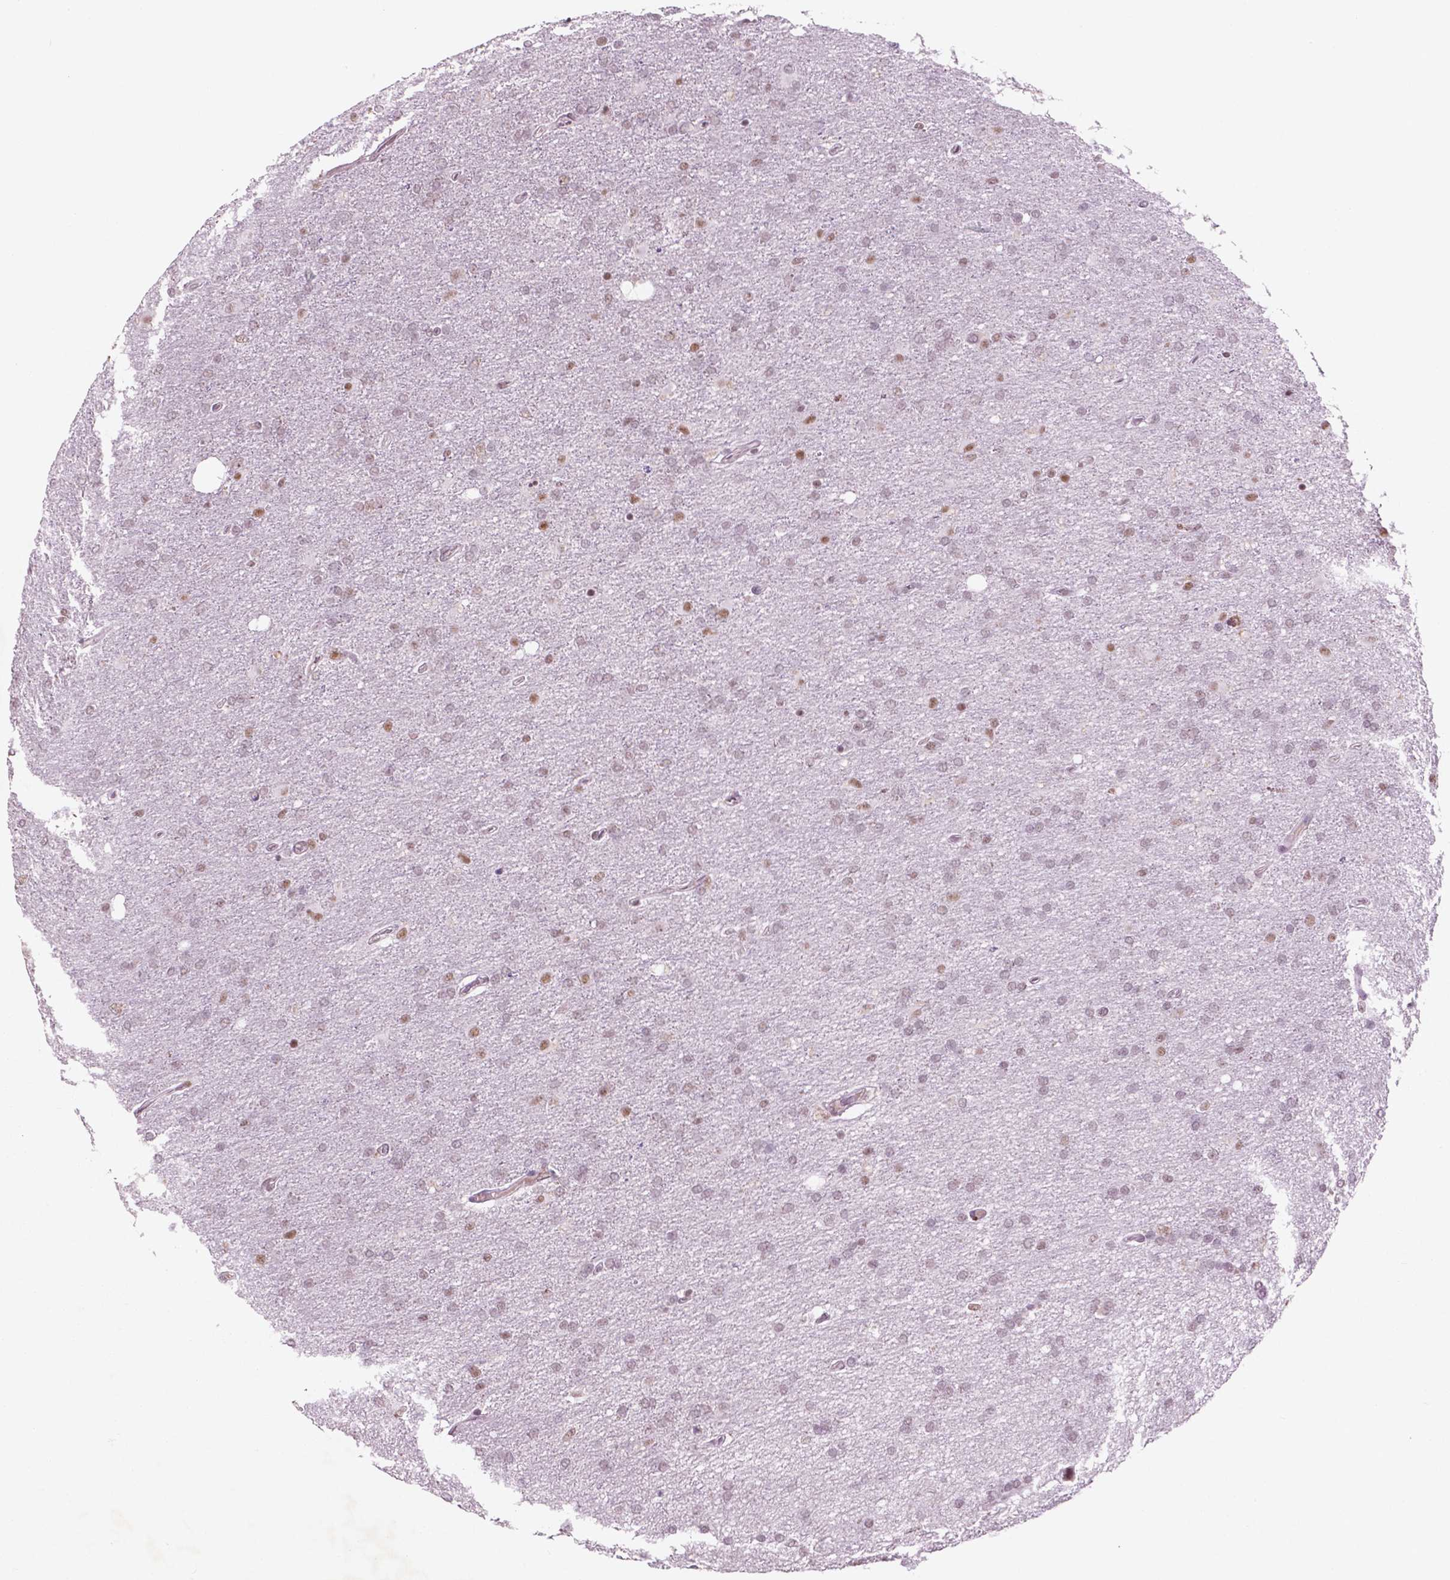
{"staining": {"intensity": "weak", "quantity": "25%-75%", "location": "nuclear"}, "tissue": "glioma", "cell_type": "Tumor cells", "image_type": "cancer", "snomed": [{"axis": "morphology", "description": "Glioma, malignant, High grade"}, {"axis": "topography", "description": "Cerebral cortex"}], "caption": "A high-resolution micrograph shows IHC staining of high-grade glioma (malignant), which demonstrates weak nuclear positivity in approximately 25%-75% of tumor cells. The staining is performed using DAB brown chromogen to label protein expression. The nuclei are counter-stained blue using hematoxylin.", "gene": "CTR9", "patient": {"sex": "male", "age": 70}}